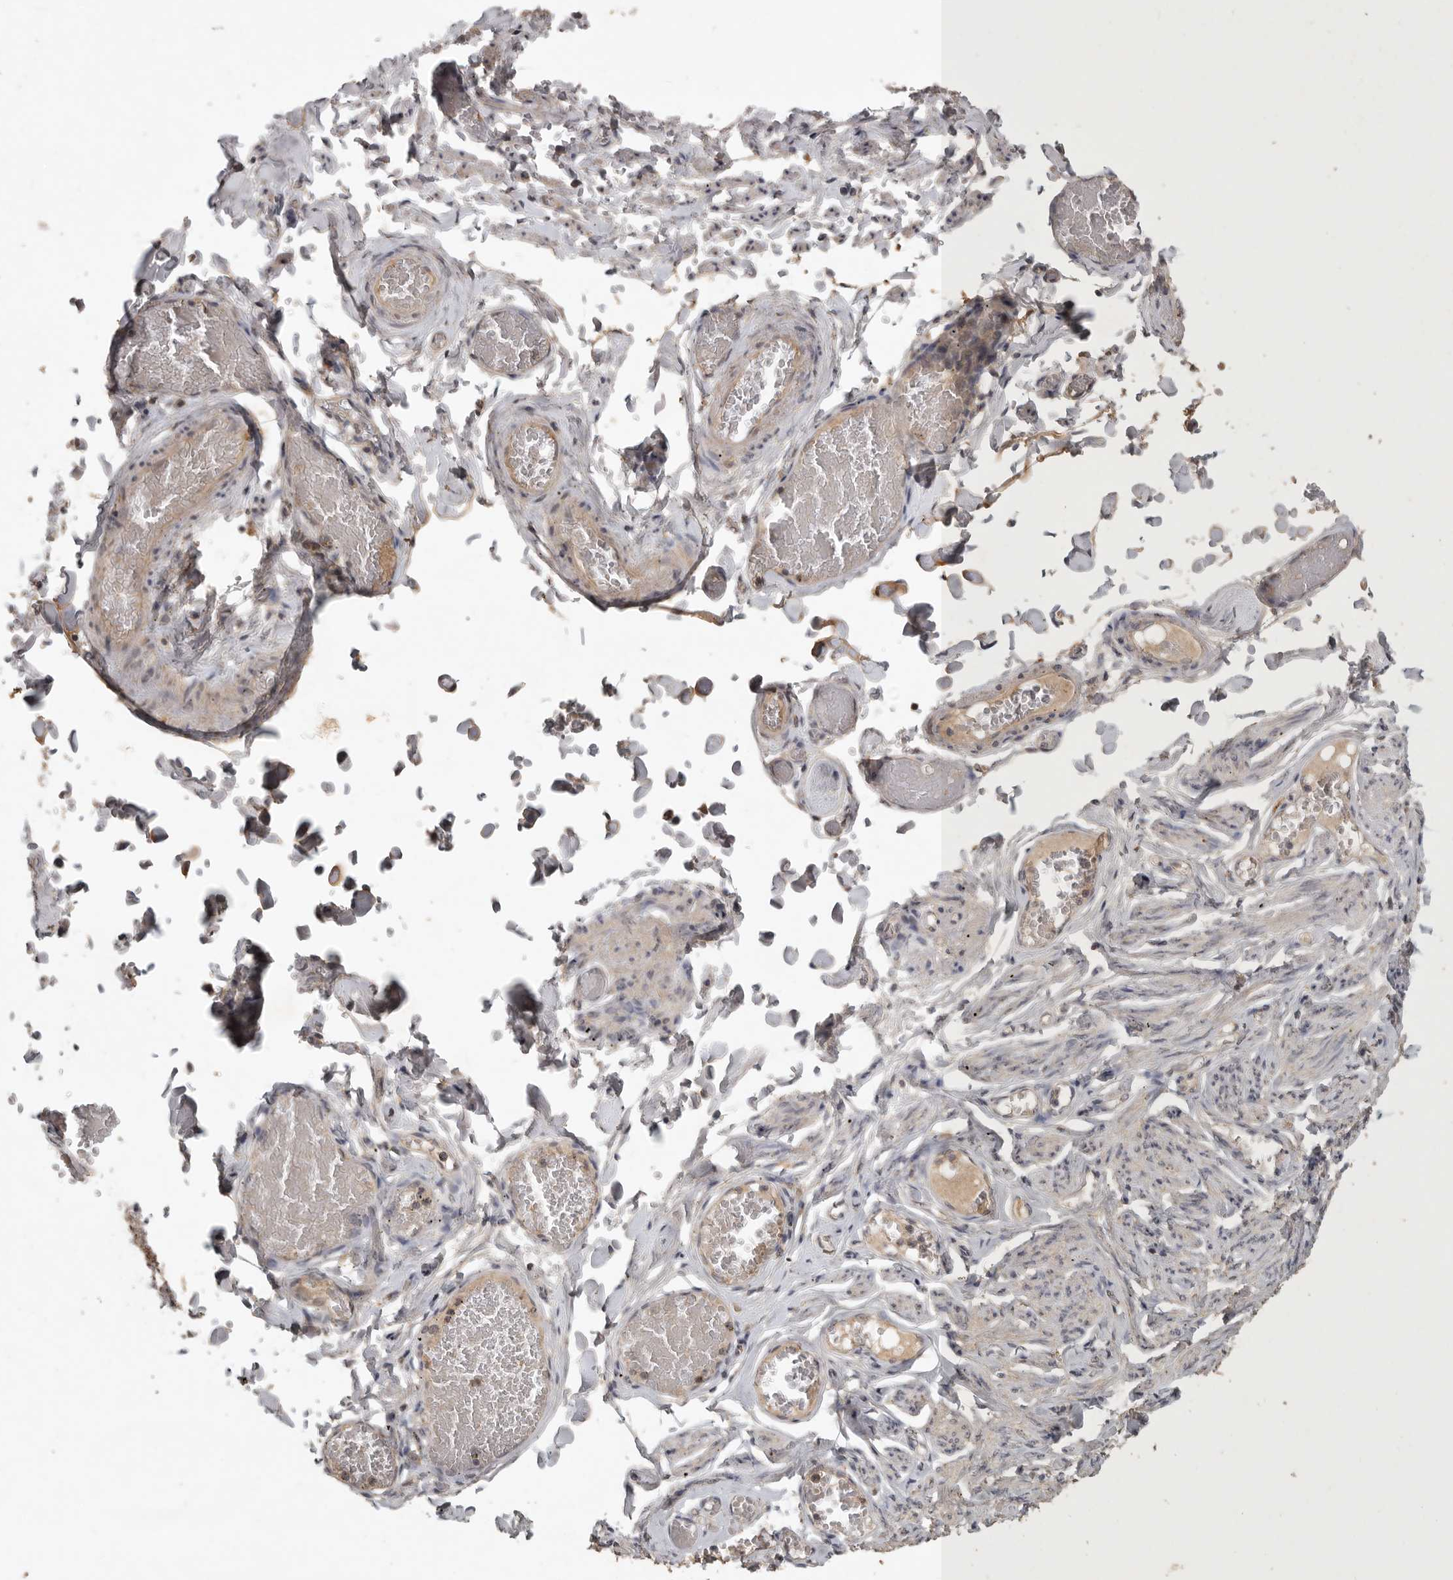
{"staining": {"intensity": "negative", "quantity": "none", "location": "none"}, "tissue": "adipose tissue", "cell_type": "Adipocytes", "image_type": "normal", "snomed": [{"axis": "morphology", "description": "Normal tissue, NOS"}, {"axis": "topography", "description": "Vascular tissue"}, {"axis": "topography", "description": "Fallopian tube"}, {"axis": "topography", "description": "Ovary"}], "caption": "Histopathology image shows no significant protein expression in adipocytes of unremarkable adipose tissue.", "gene": "ADAMTS4", "patient": {"sex": "female", "age": 67}}